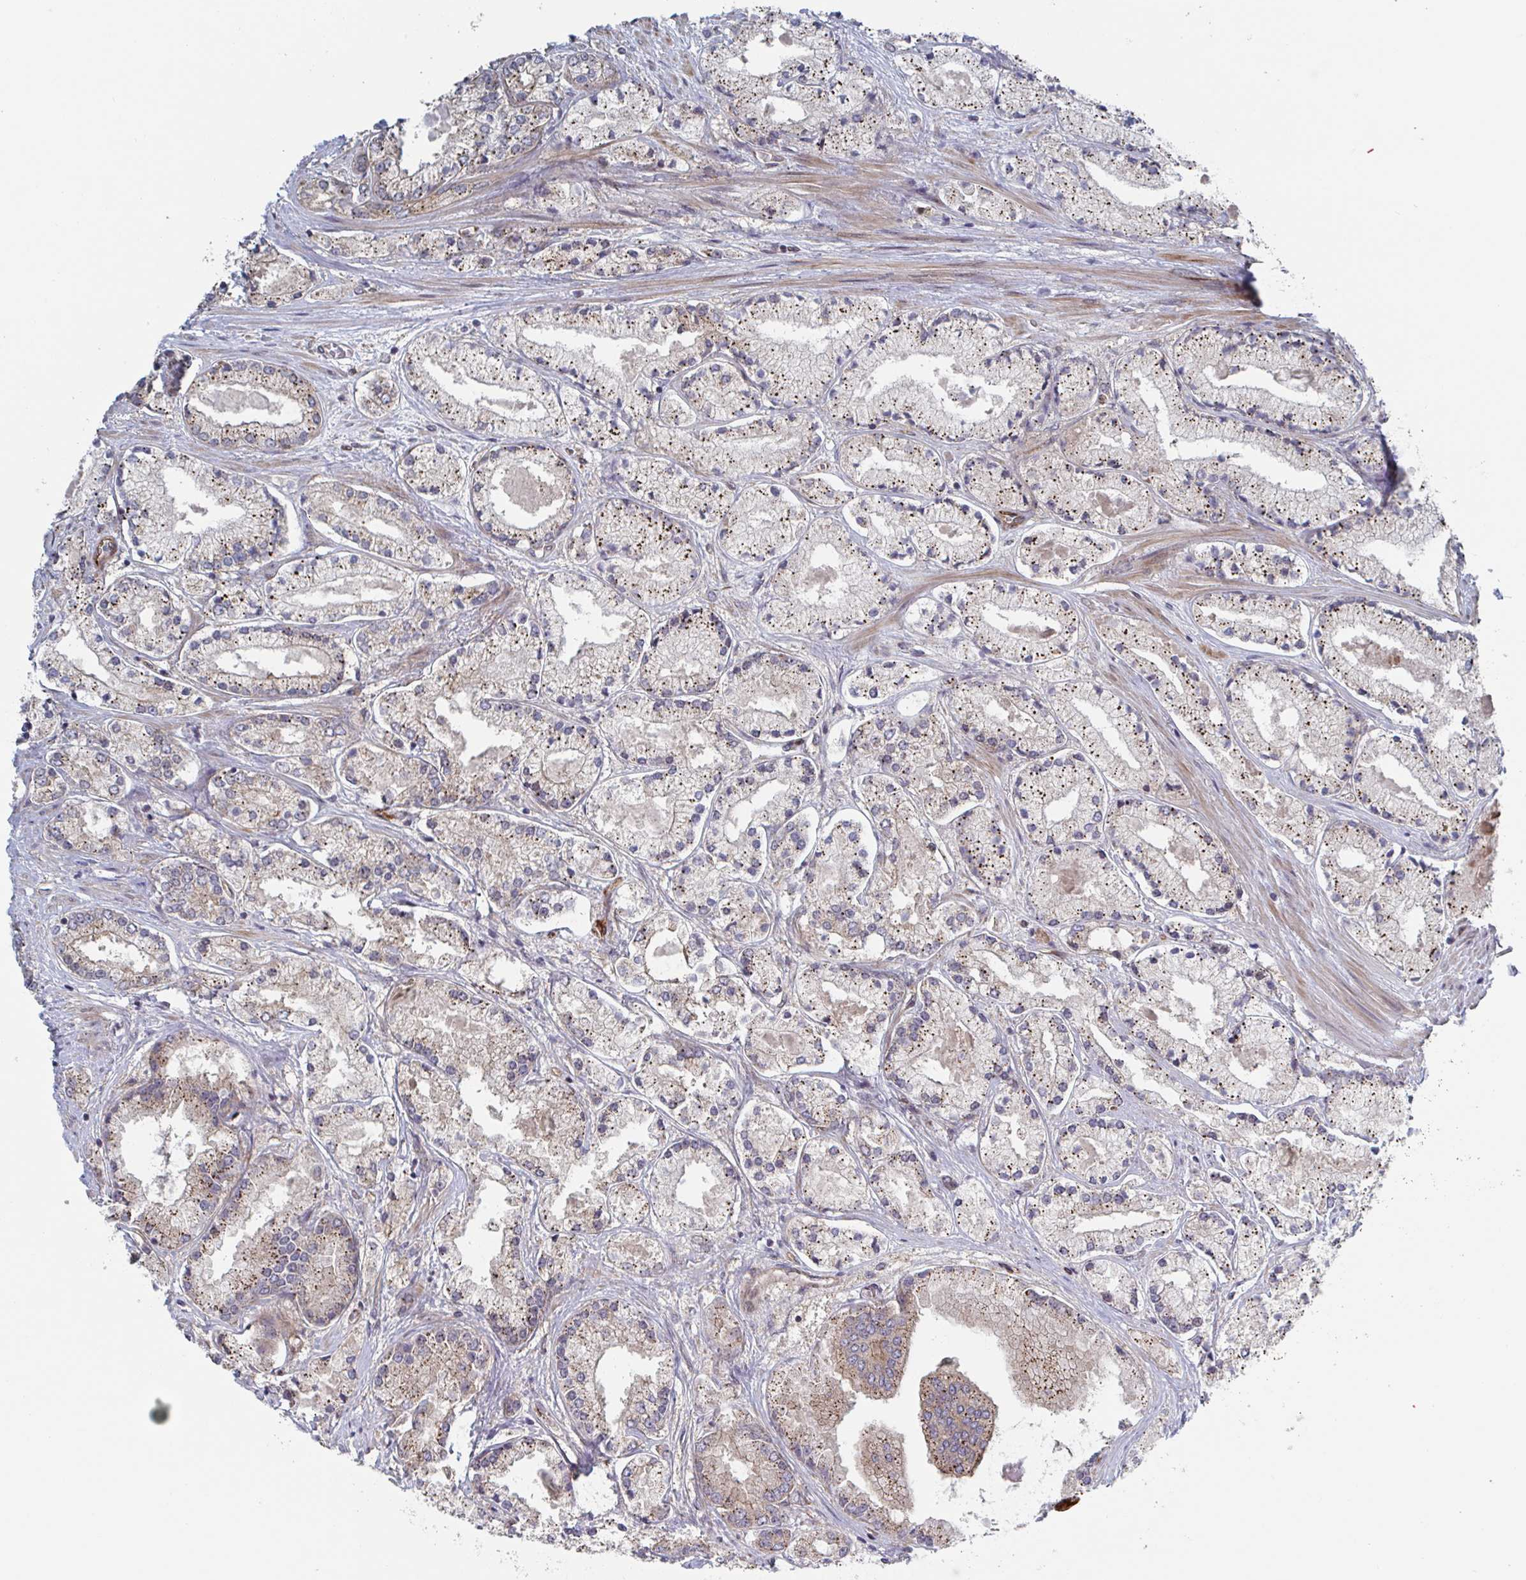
{"staining": {"intensity": "weak", "quantity": ">75%", "location": "cytoplasmic/membranous"}, "tissue": "prostate cancer", "cell_type": "Tumor cells", "image_type": "cancer", "snomed": [{"axis": "morphology", "description": "Adenocarcinoma, High grade"}, {"axis": "topography", "description": "Prostate"}], "caption": "A high-resolution histopathology image shows immunohistochemistry (IHC) staining of prostate cancer, which reveals weak cytoplasmic/membranous positivity in approximately >75% of tumor cells.", "gene": "DVL3", "patient": {"sex": "male", "age": 67}}